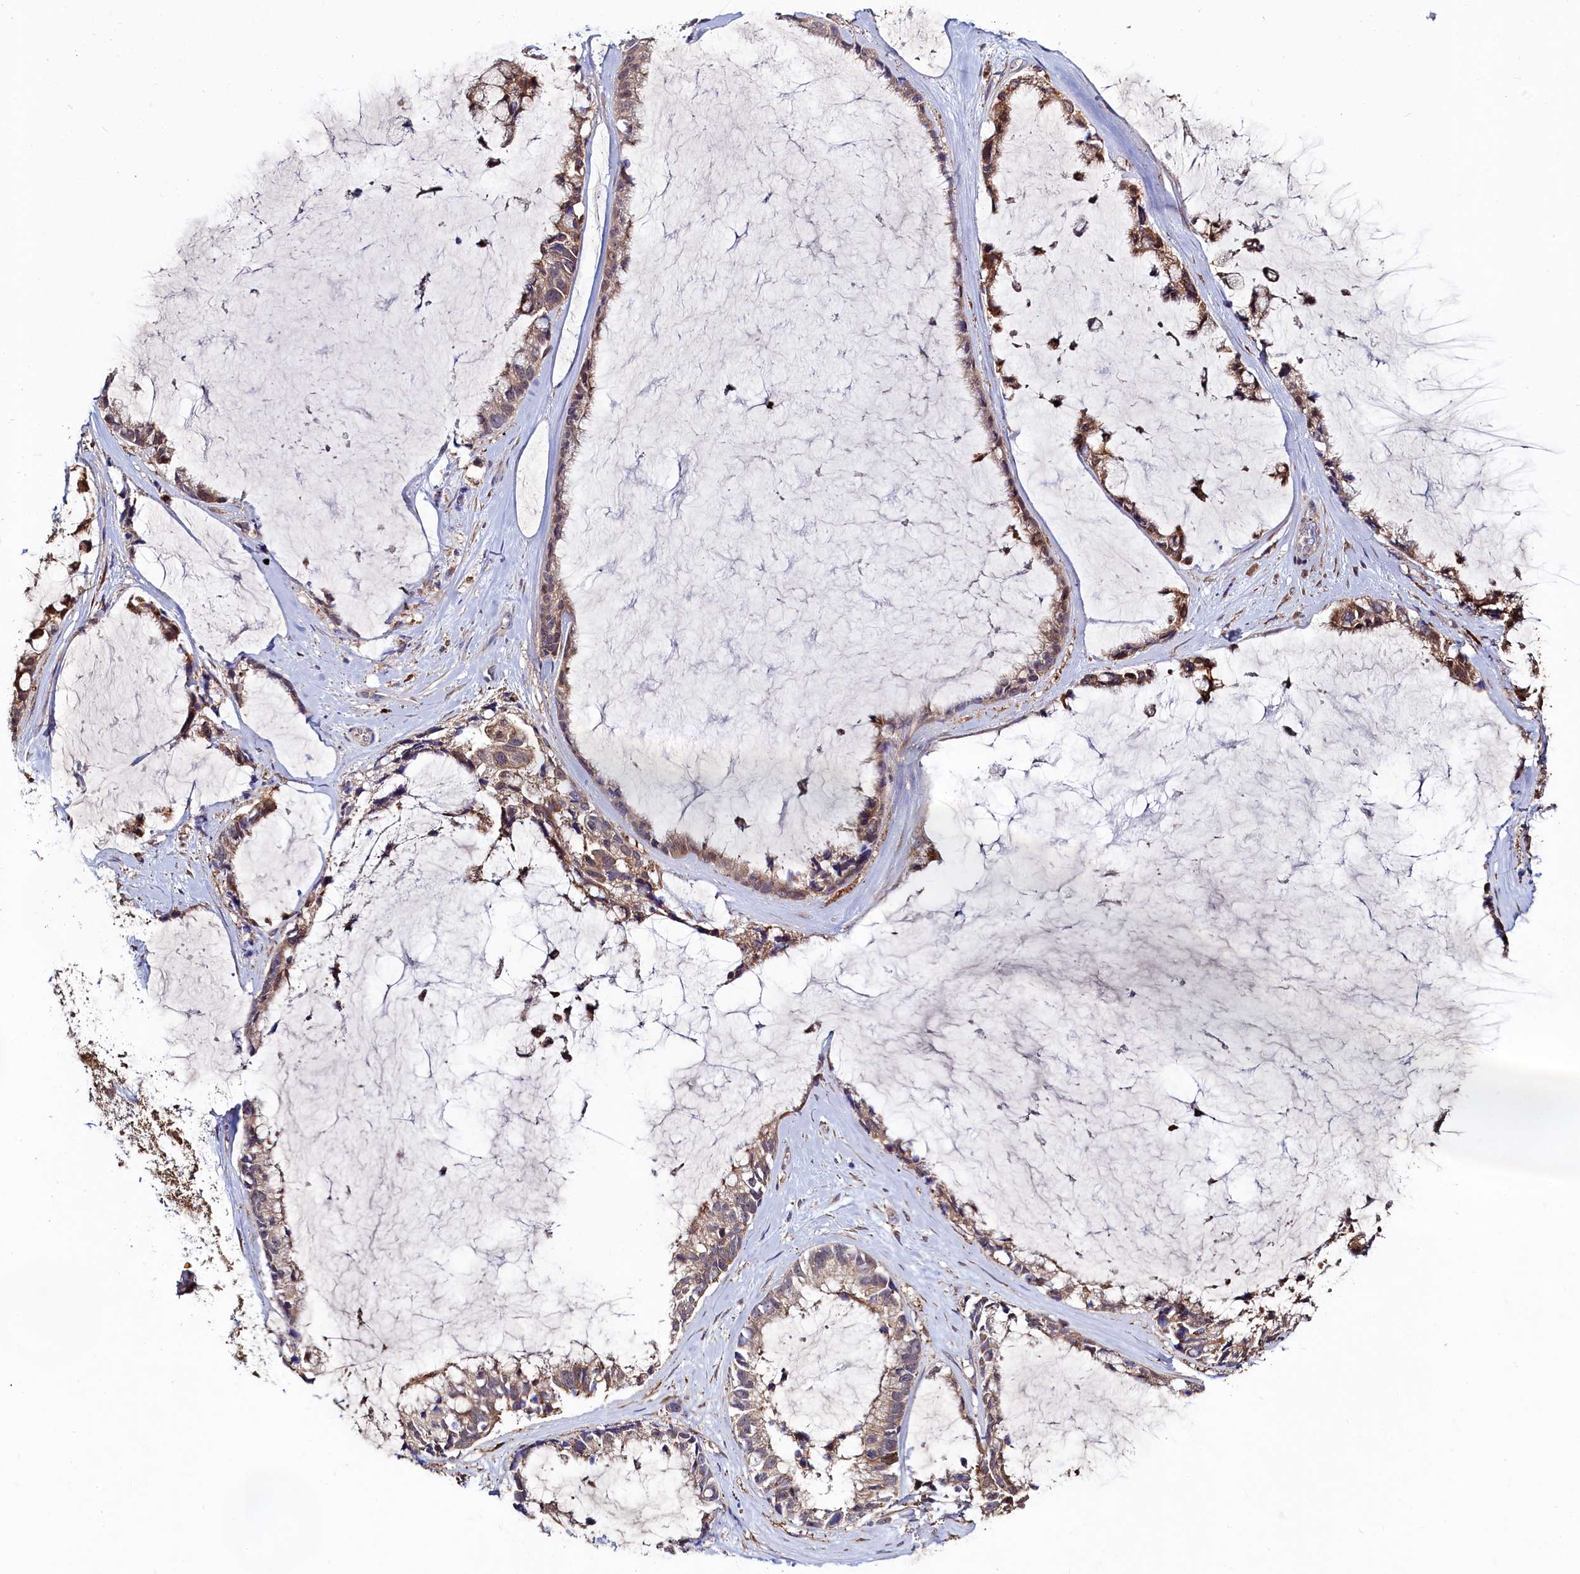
{"staining": {"intensity": "moderate", "quantity": "<25%", "location": "cytoplasmic/membranous"}, "tissue": "ovarian cancer", "cell_type": "Tumor cells", "image_type": "cancer", "snomed": [{"axis": "morphology", "description": "Cystadenocarcinoma, mucinous, NOS"}, {"axis": "topography", "description": "Ovary"}], "caption": "The immunohistochemical stain highlights moderate cytoplasmic/membranous expression in tumor cells of mucinous cystadenocarcinoma (ovarian) tissue. Using DAB (3,3'-diaminobenzidine) (brown) and hematoxylin (blue) stains, captured at high magnification using brightfield microscopy.", "gene": "ASTE1", "patient": {"sex": "female", "age": 39}}